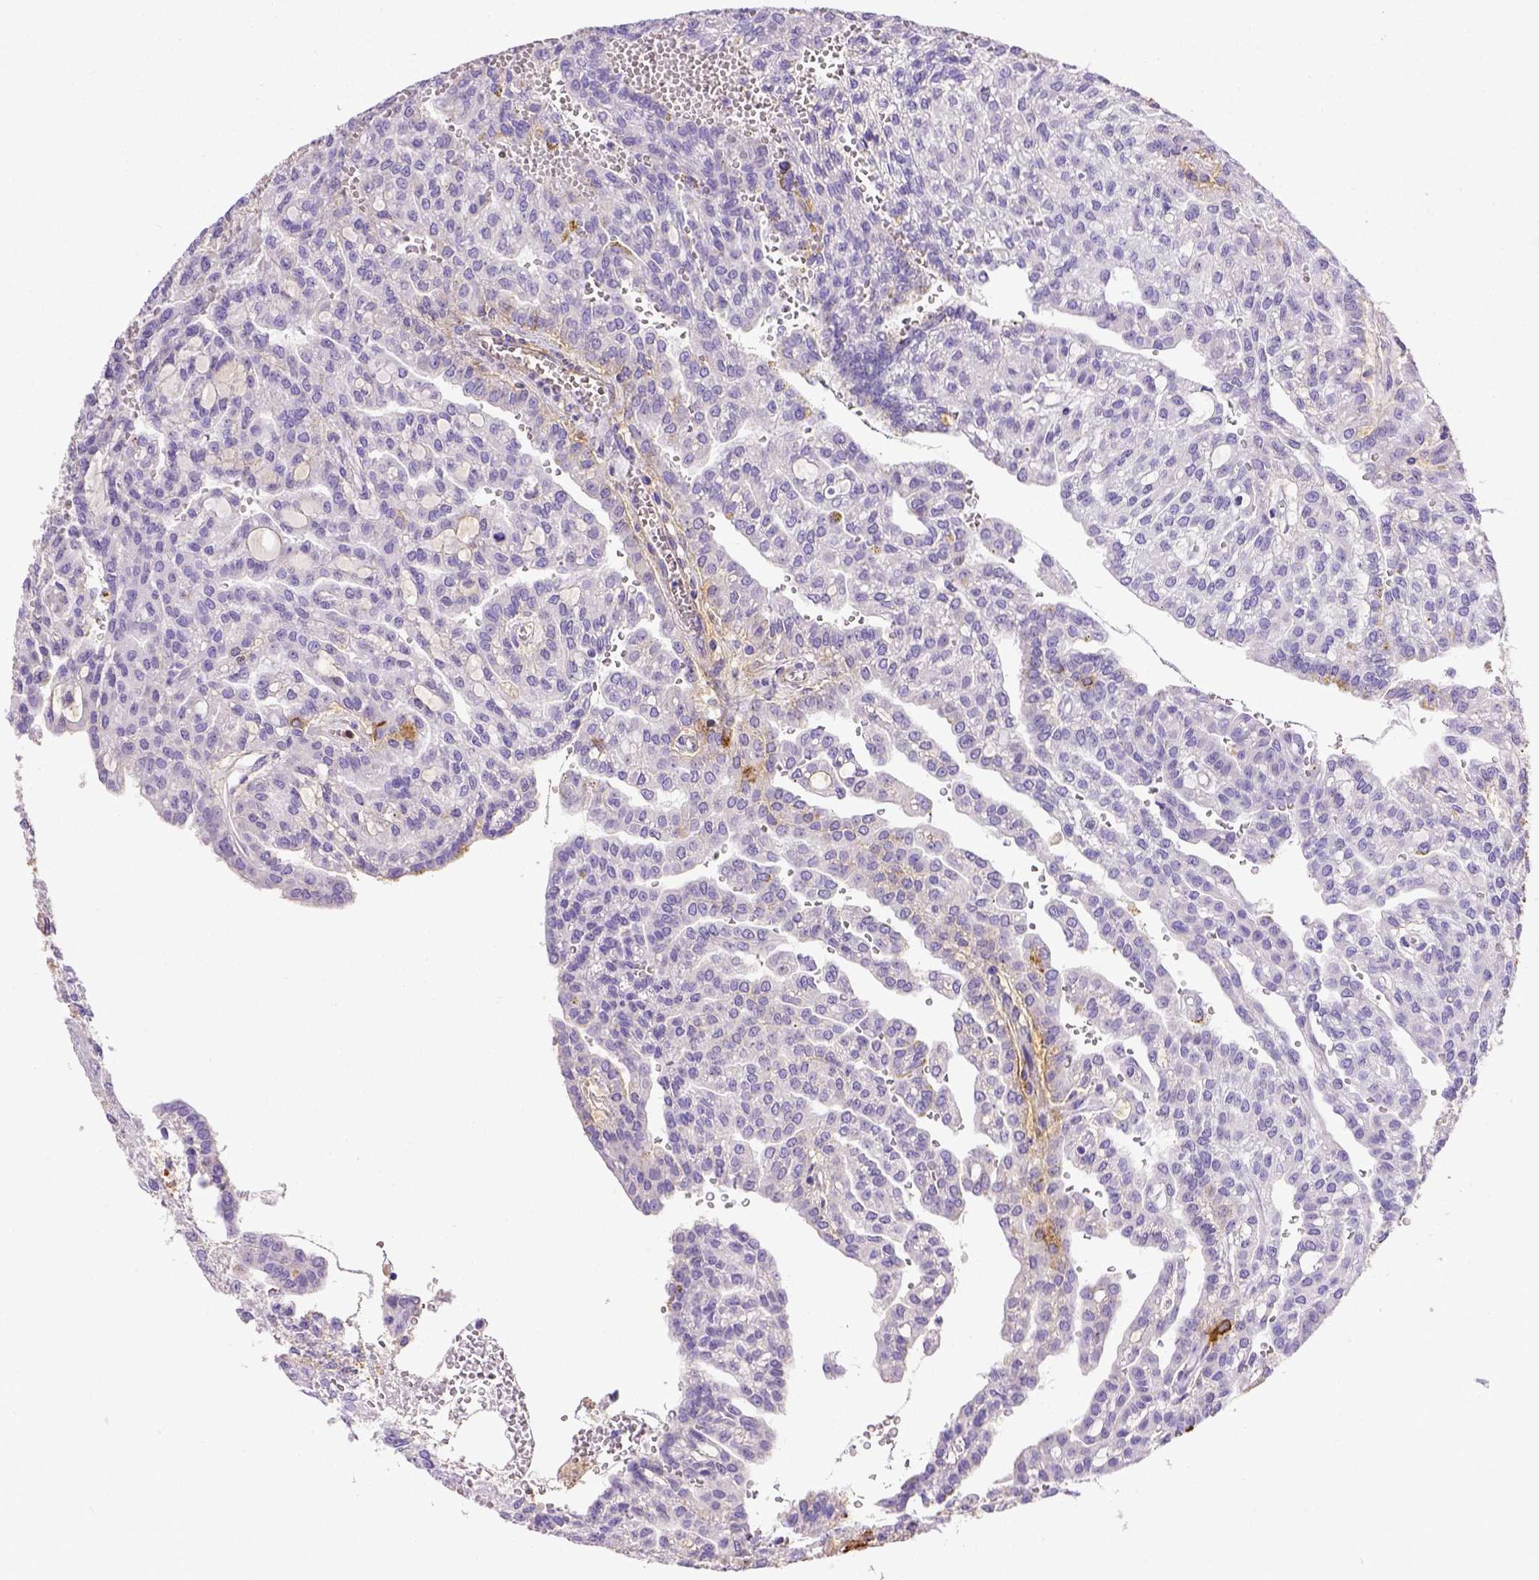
{"staining": {"intensity": "negative", "quantity": "none", "location": "none"}, "tissue": "renal cancer", "cell_type": "Tumor cells", "image_type": "cancer", "snomed": [{"axis": "morphology", "description": "Adenocarcinoma, NOS"}, {"axis": "topography", "description": "Kidney"}], "caption": "High power microscopy micrograph of an immunohistochemistry histopathology image of renal adenocarcinoma, revealing no significant expression in tumor cells. (DAB (3,3'-diaminobenzidine) immunohistochemistry (IHC) visualized using brightfield microscopy, high magnification).", "gene": "B3GAT1", "patient": {"sex": "male", "age": 63}}